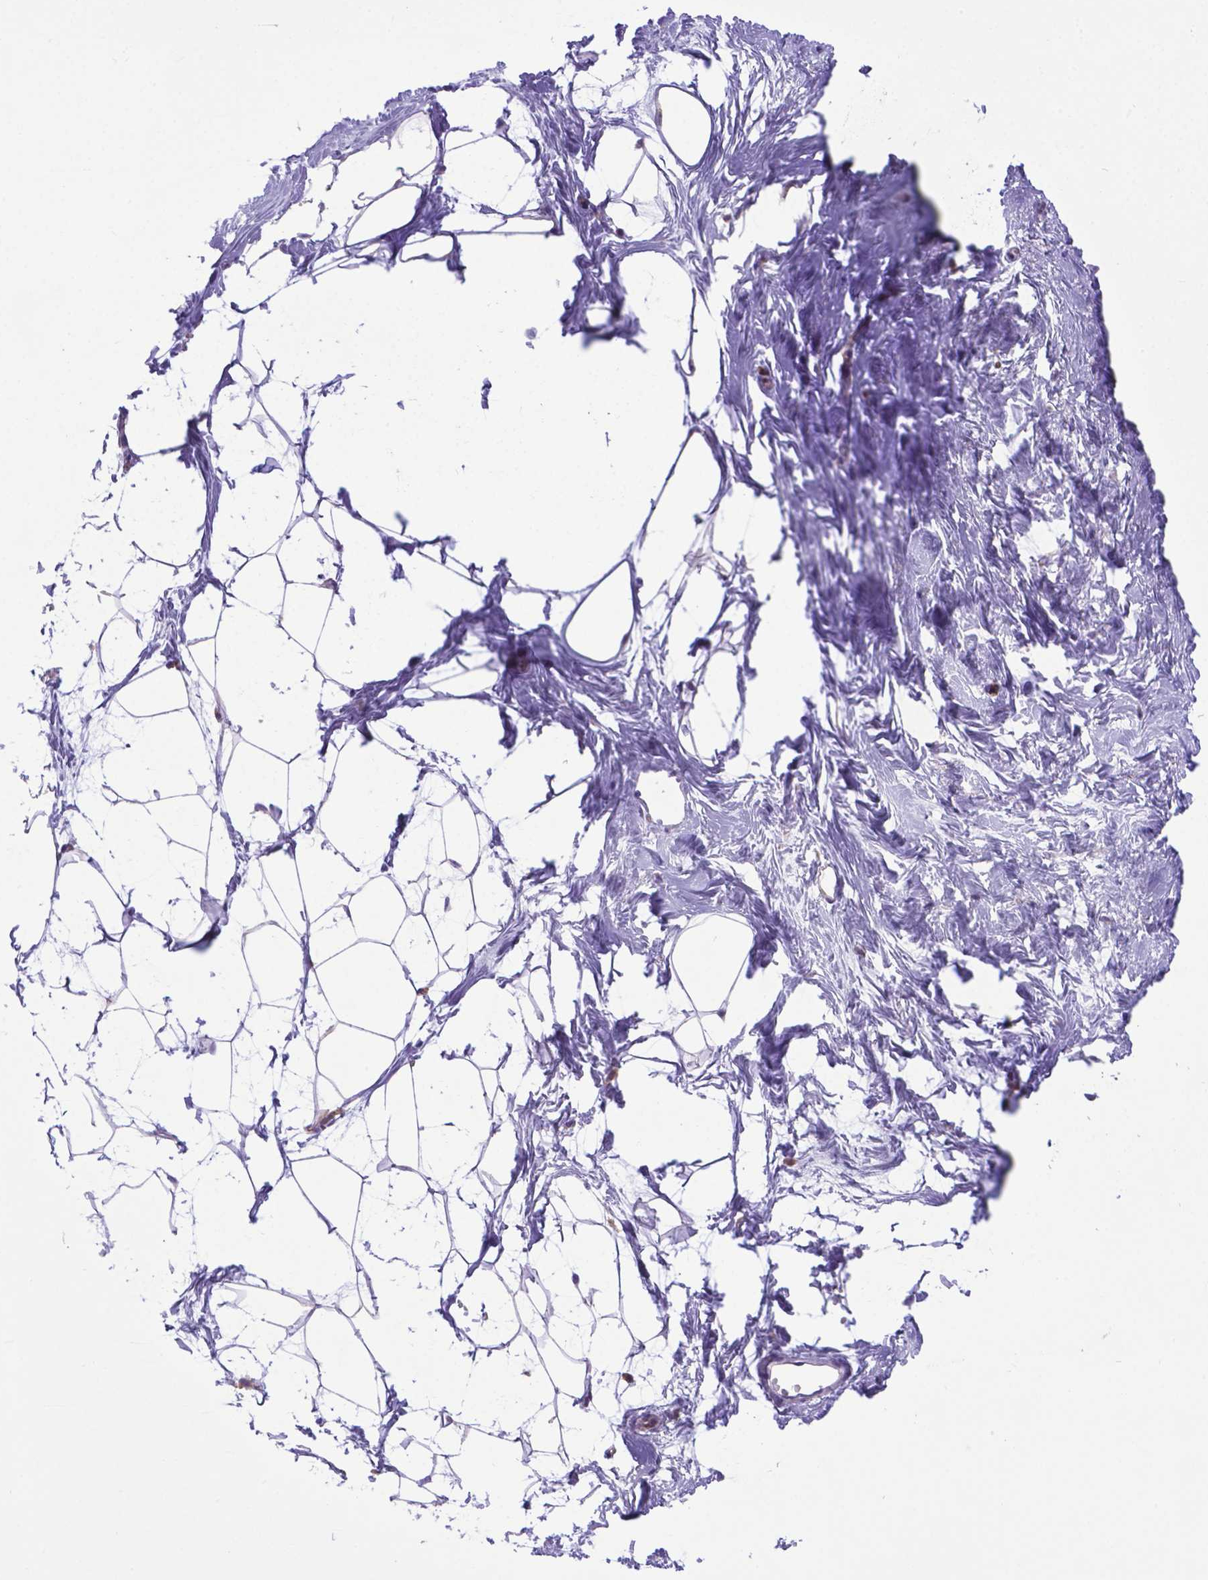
{"staining": {"intensity": "negative", "quantity": "none", "location": "none"}, "tissue": "breast", "cell_type": "Adipocytes", "image_type": "normal", "snomed": [{"axis": "morphology", "description": "Normal tissue, NOS"}, {"axis": "topography", "description": "Breast"}], "caption": "This is a histopathology image of IHC staining of normal breast, which shows no positivity in adipocytes. The staining is performed using DAB brown chromogen with nuclei counter-stained in using hematoxylin.", "gene": "LZTR1", "patient": {"sex": "female", "age": 45}}